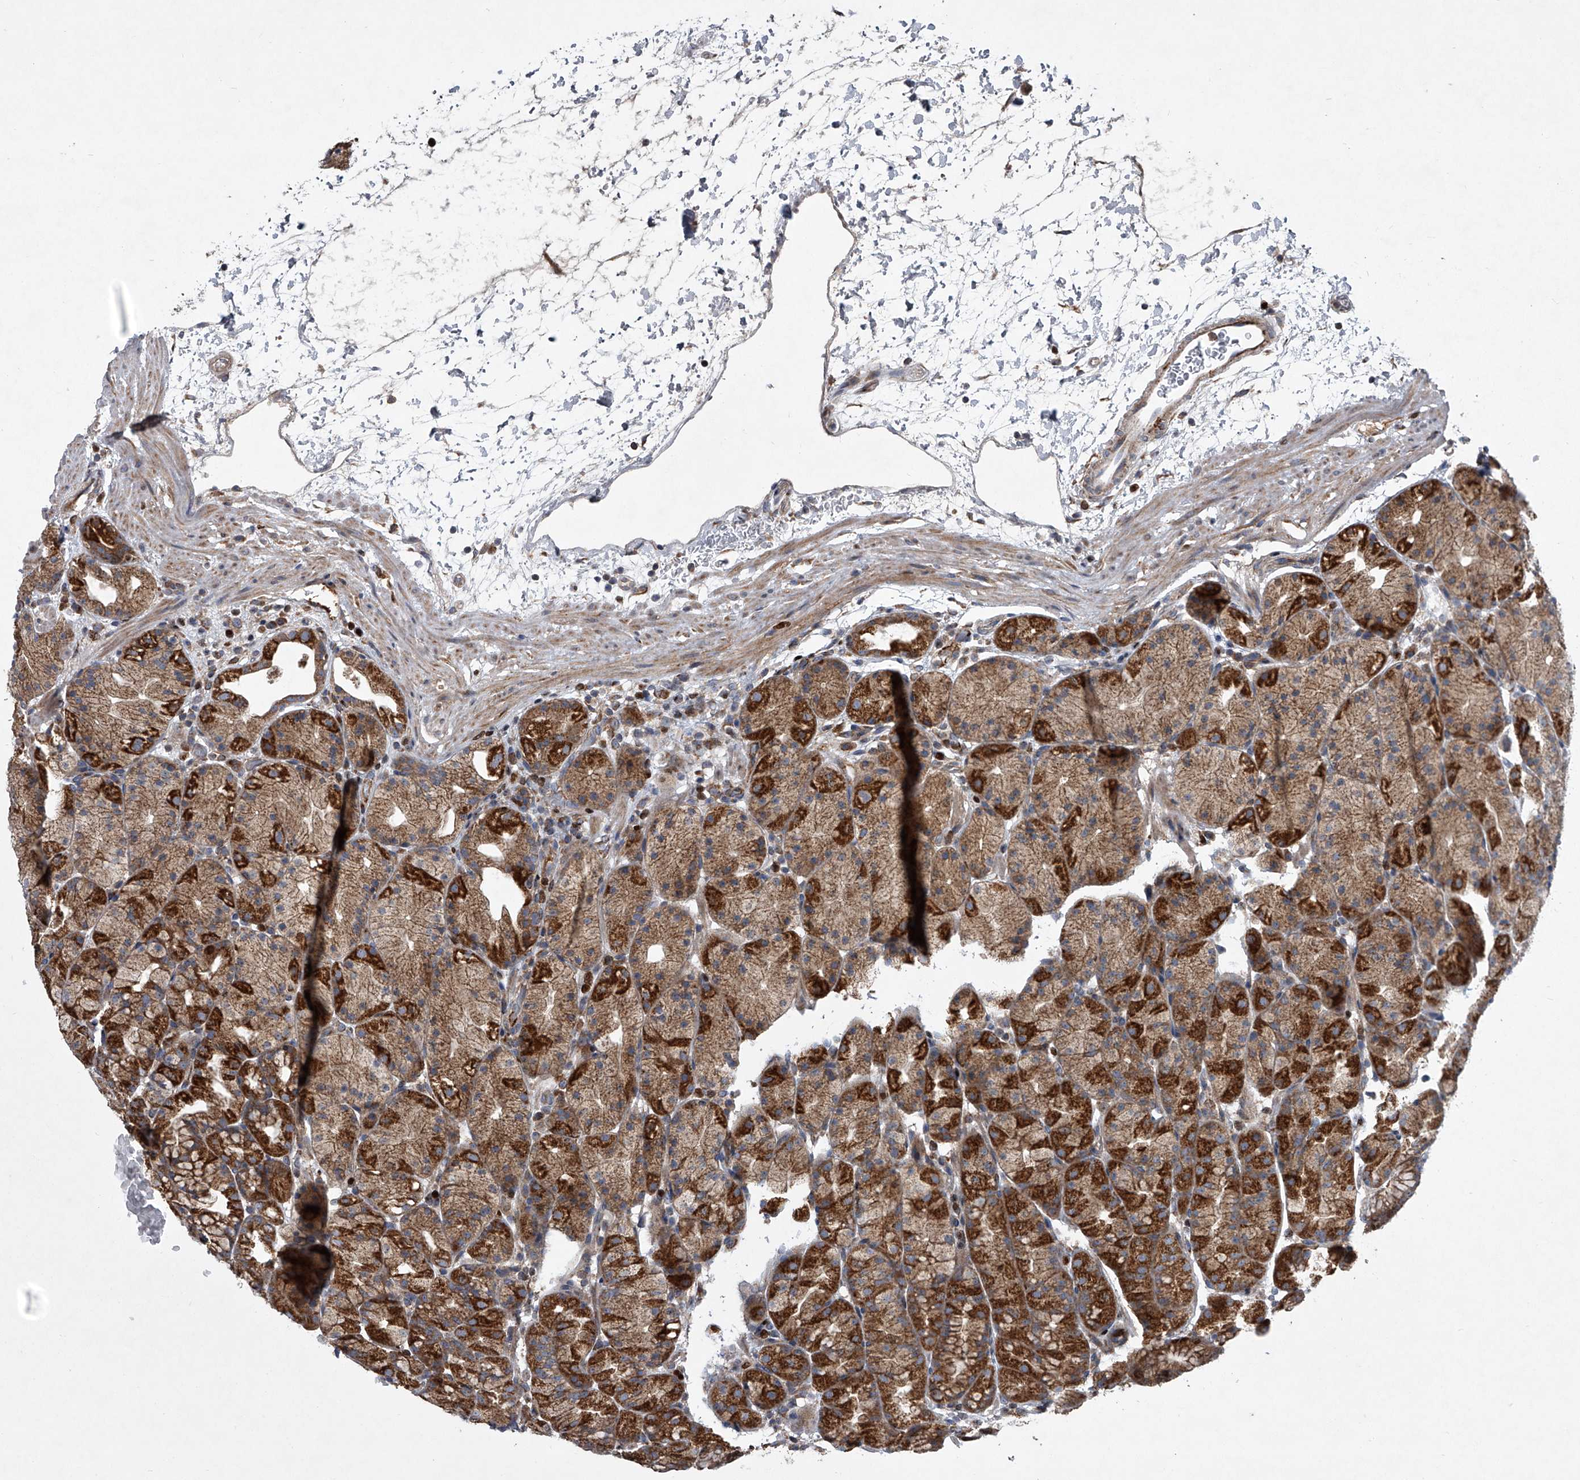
{"staining": {"intensity": "strong", "quantity": ">75%", "location": "cytoplasmic/membranous,nuclear"}, "tissue": "stomach", "cell_type": "Glandular cells", "image_type": "normal", "snomed": [{"axis": "morphology", "description": "Normal tissue, NOS"}, {"axis": "topography", "description": "Stomach, upper"}], "caption": "Glandular cells show high levels of strong cytoplasmic/membranous,nuclear expression in about >75% of cells in normal stomach.", "gene": "STRADA", "patient": {"sex": "male", "age": 48}}